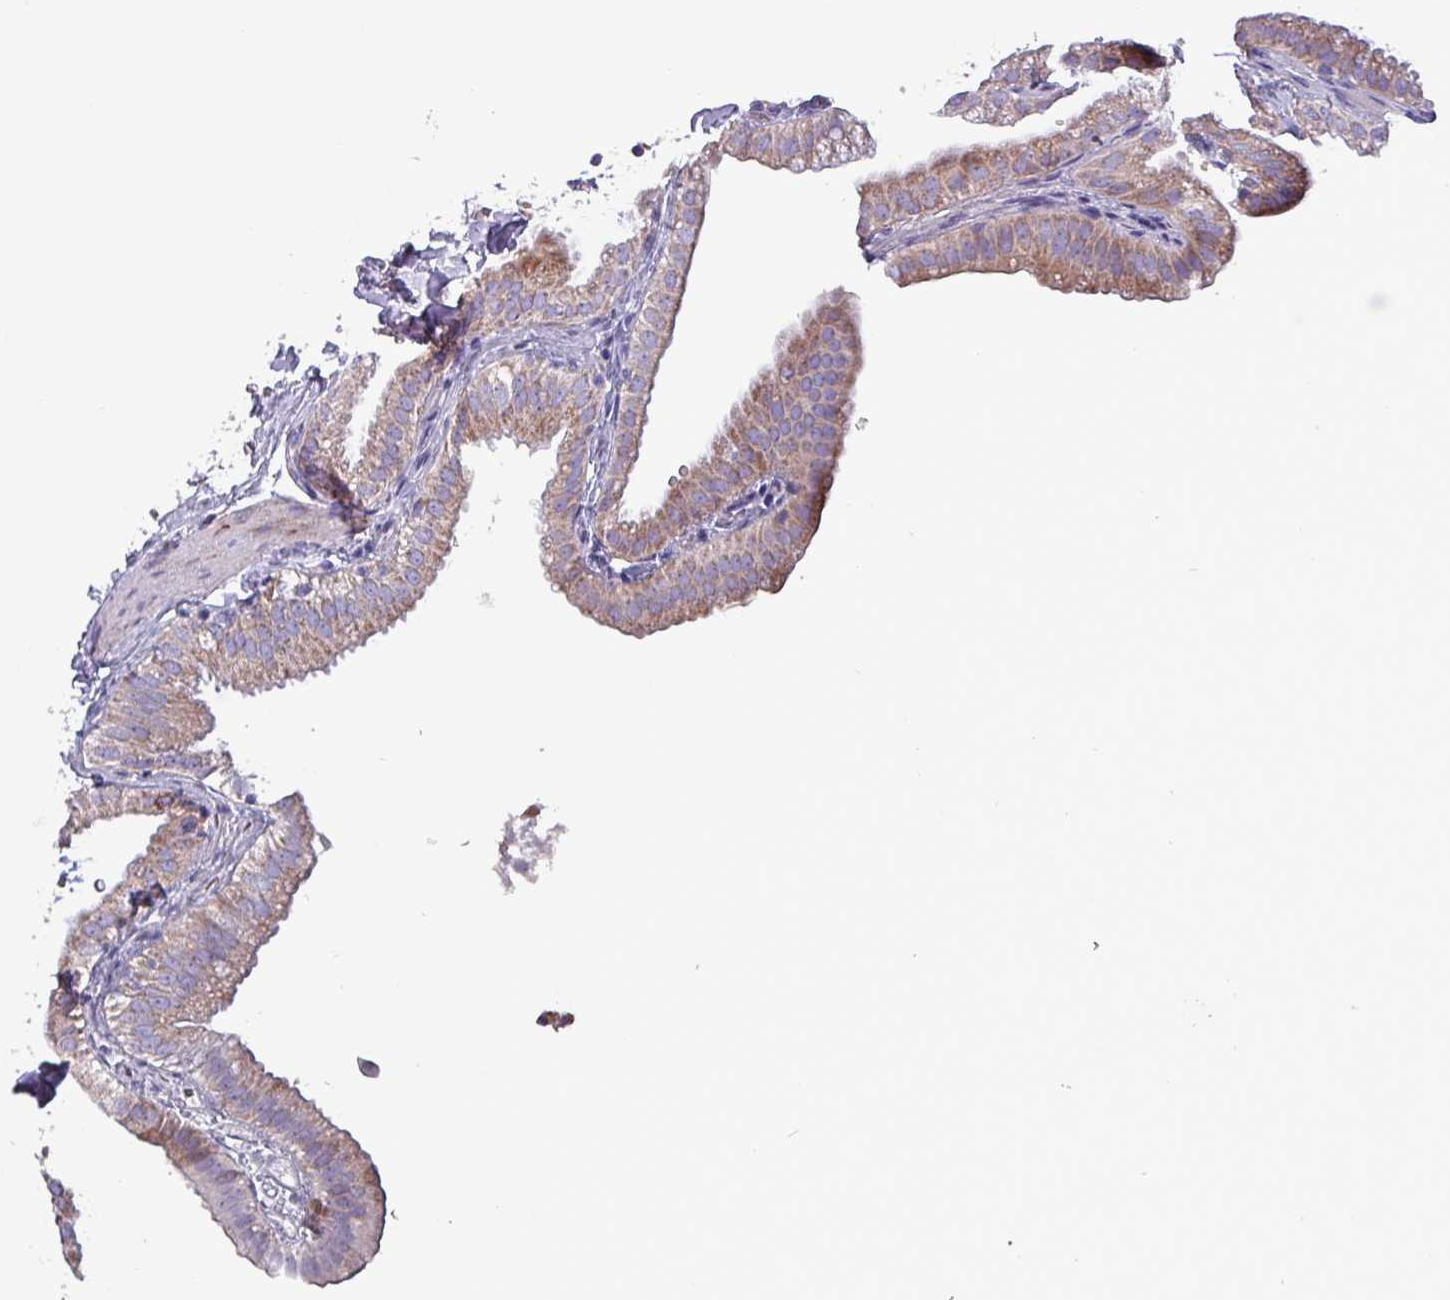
{"staining": {"intensity": "moderate", "quantity": ">75%", "location": "cytoplasmic/membranous"}, "tissue": "gallbladder", "cell_type": "Glandular cells", "image_type": "normal", "snomed": [{"axis": "morphology", "description": "Normal tissue, NOS"}, {"axis": "topography", "description": "Gallbladder"}], "caption": "A medium amount of moderate cytoplasmic/membranous positivity is seen in approximately >75% of glandular cells in normal gallbladder. The staining was performed using DAB (3,3'-diaminobenzidine), with brown indicating positive protein expression. Nuclei are stained blue with hematoxylin.", "gene": "HSD3B7", "patient": {"sex": "female", "age": 61}}